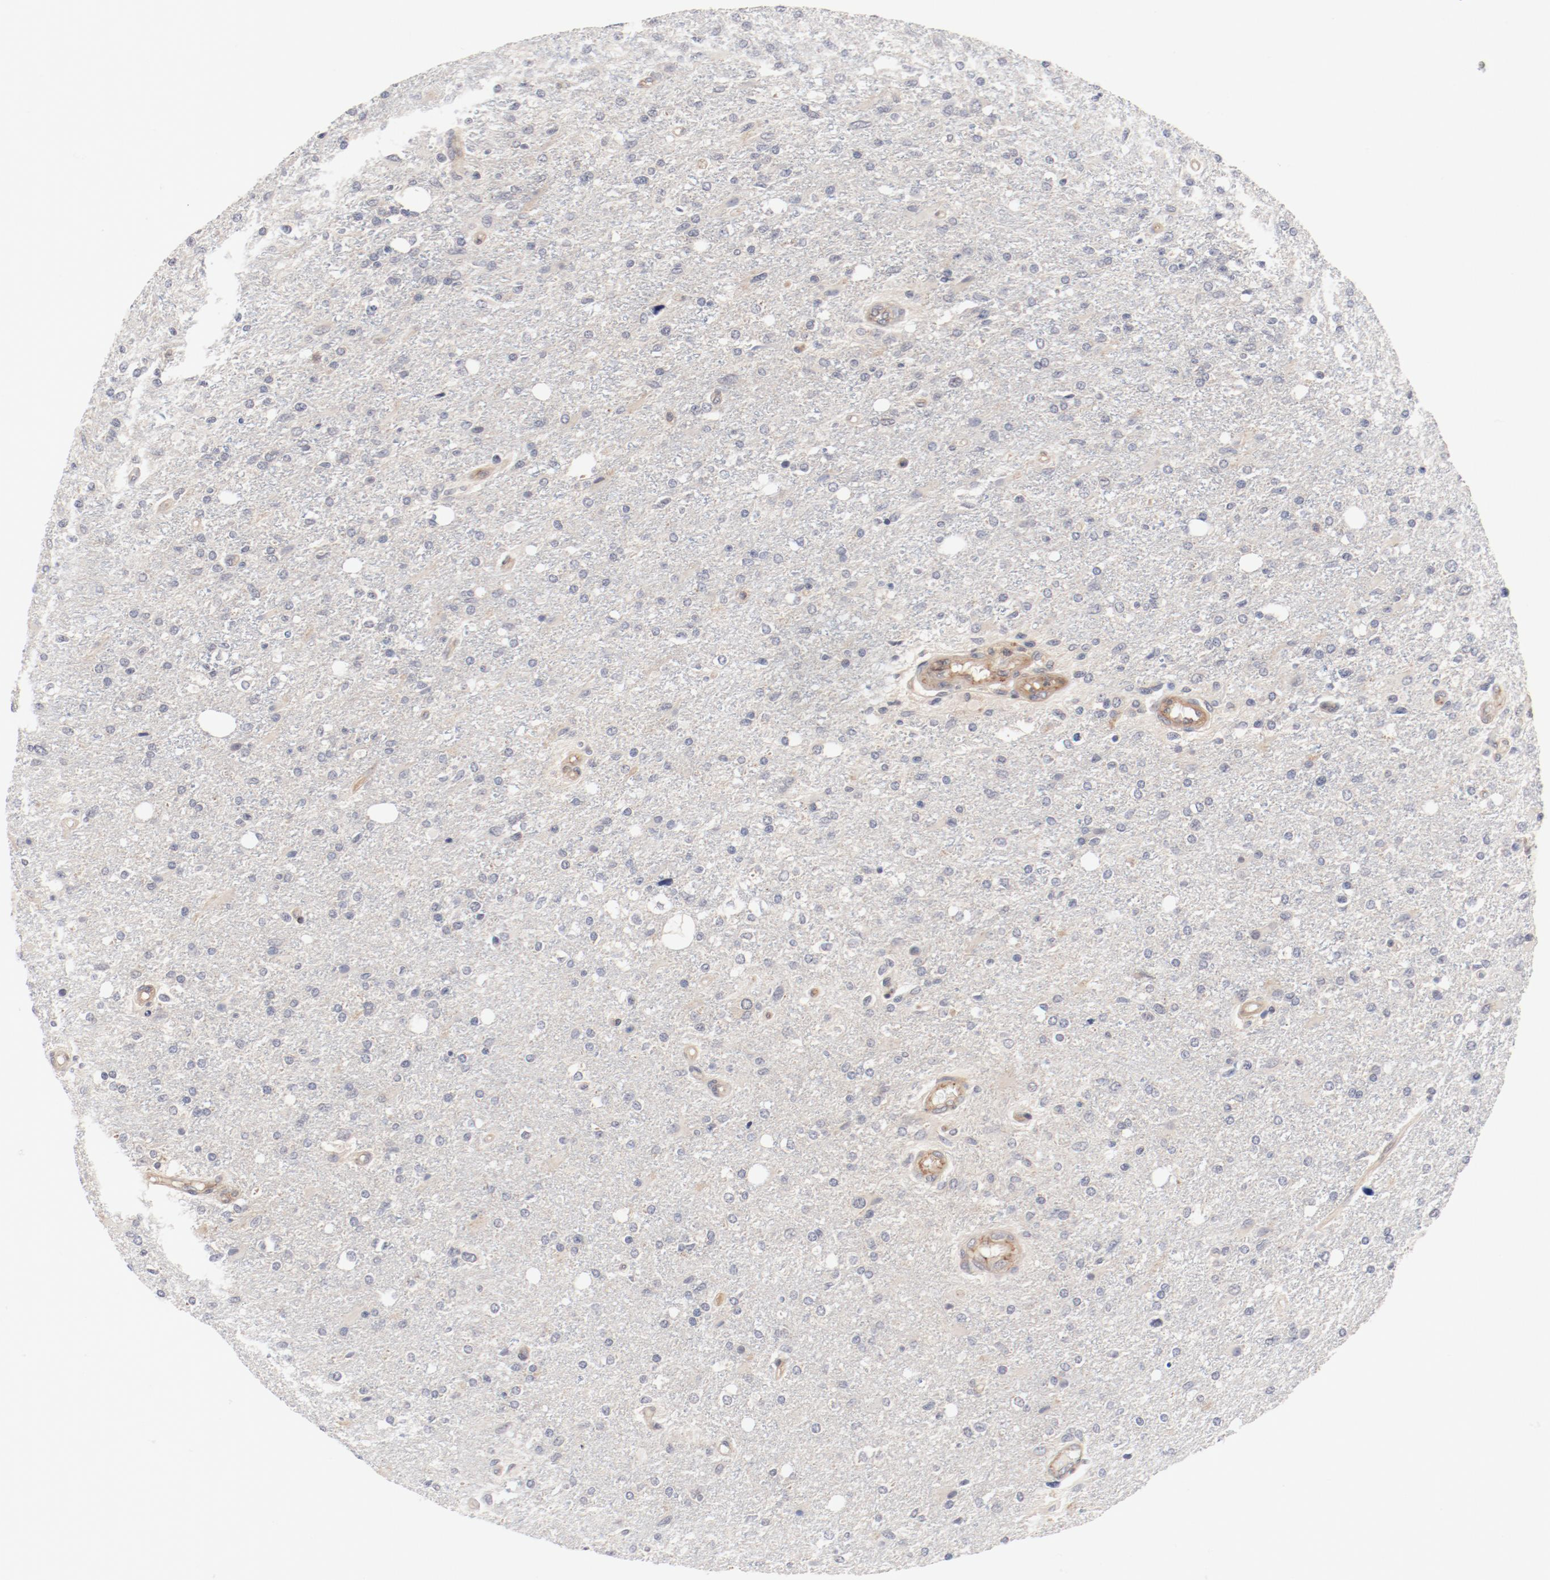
{"staining": {"intensity": "negative", "quantity": "none", "location": "none"}, "tissue": "glioma", "cell_type": "Tumor cells", "image_type": "cancer", "snomed": [{"axis": "morphology", "description": "Glioma, malignant, High grade"}, {"axis": "topography", "description": "Cerebral cortex"}], "caption": "Micrograph shows no protein staining in tumor cells of malignant high-grade glioma tissue.", "gene": "ZNF267", "patient": {"sex": "male", "age": 76}}